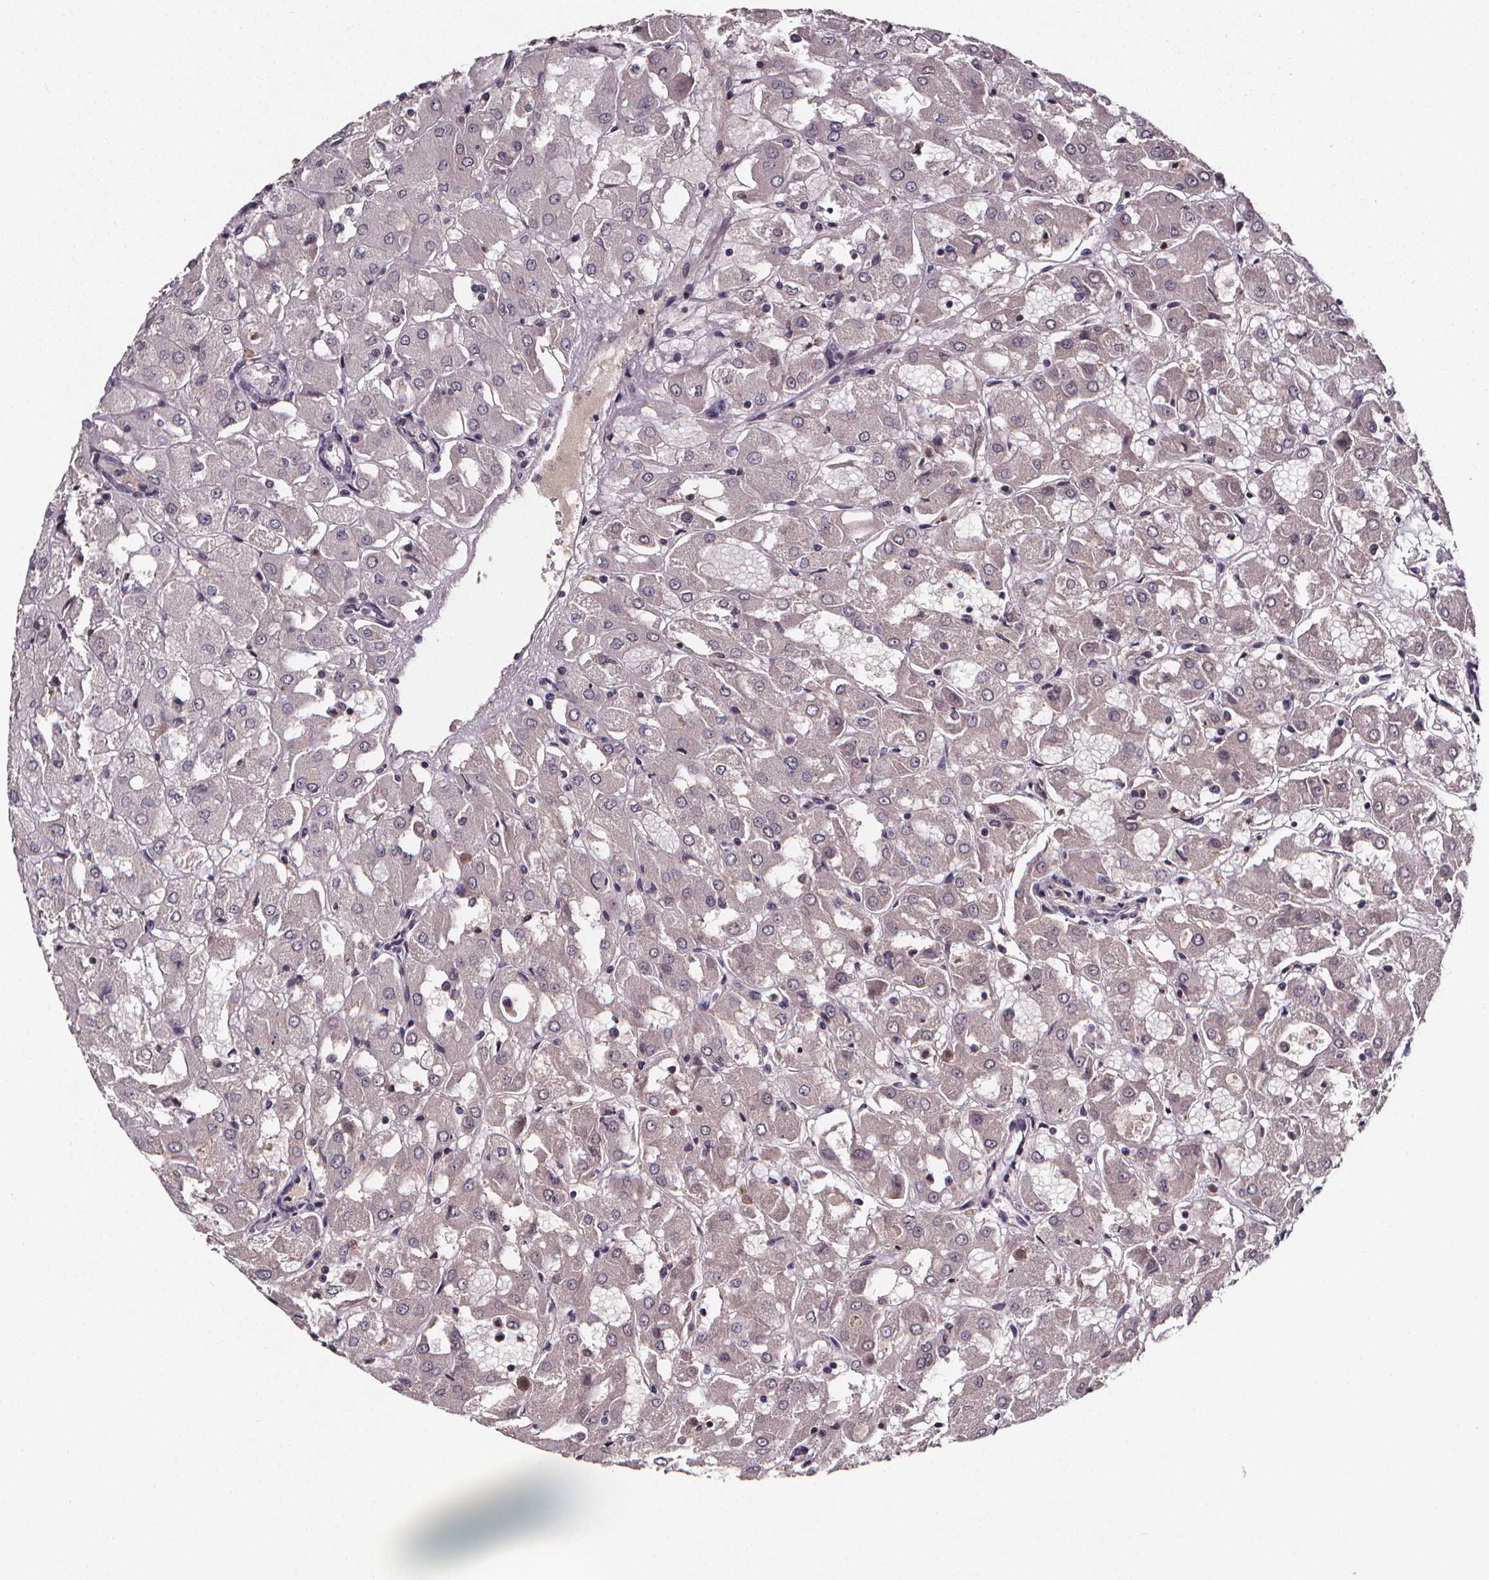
{"staining": {"intensity": "negative", "quantity": "none", "location": "none"}, "tissue": "renal cancer", "cell_type": "Tumor cells", "image_type": "cancer", "snomed": [{"axis": "morphology", "description": "Adenocarcinoma, NOS"}, {"axis": "topography", "description": "Kidney"}], "caption": "This is an immunohistochemistry image of renal adenocarcinoma. There is no positivity in tumor cells.", "gene": "SPAG8", "patient": {"sex": "male", "age": 72}}